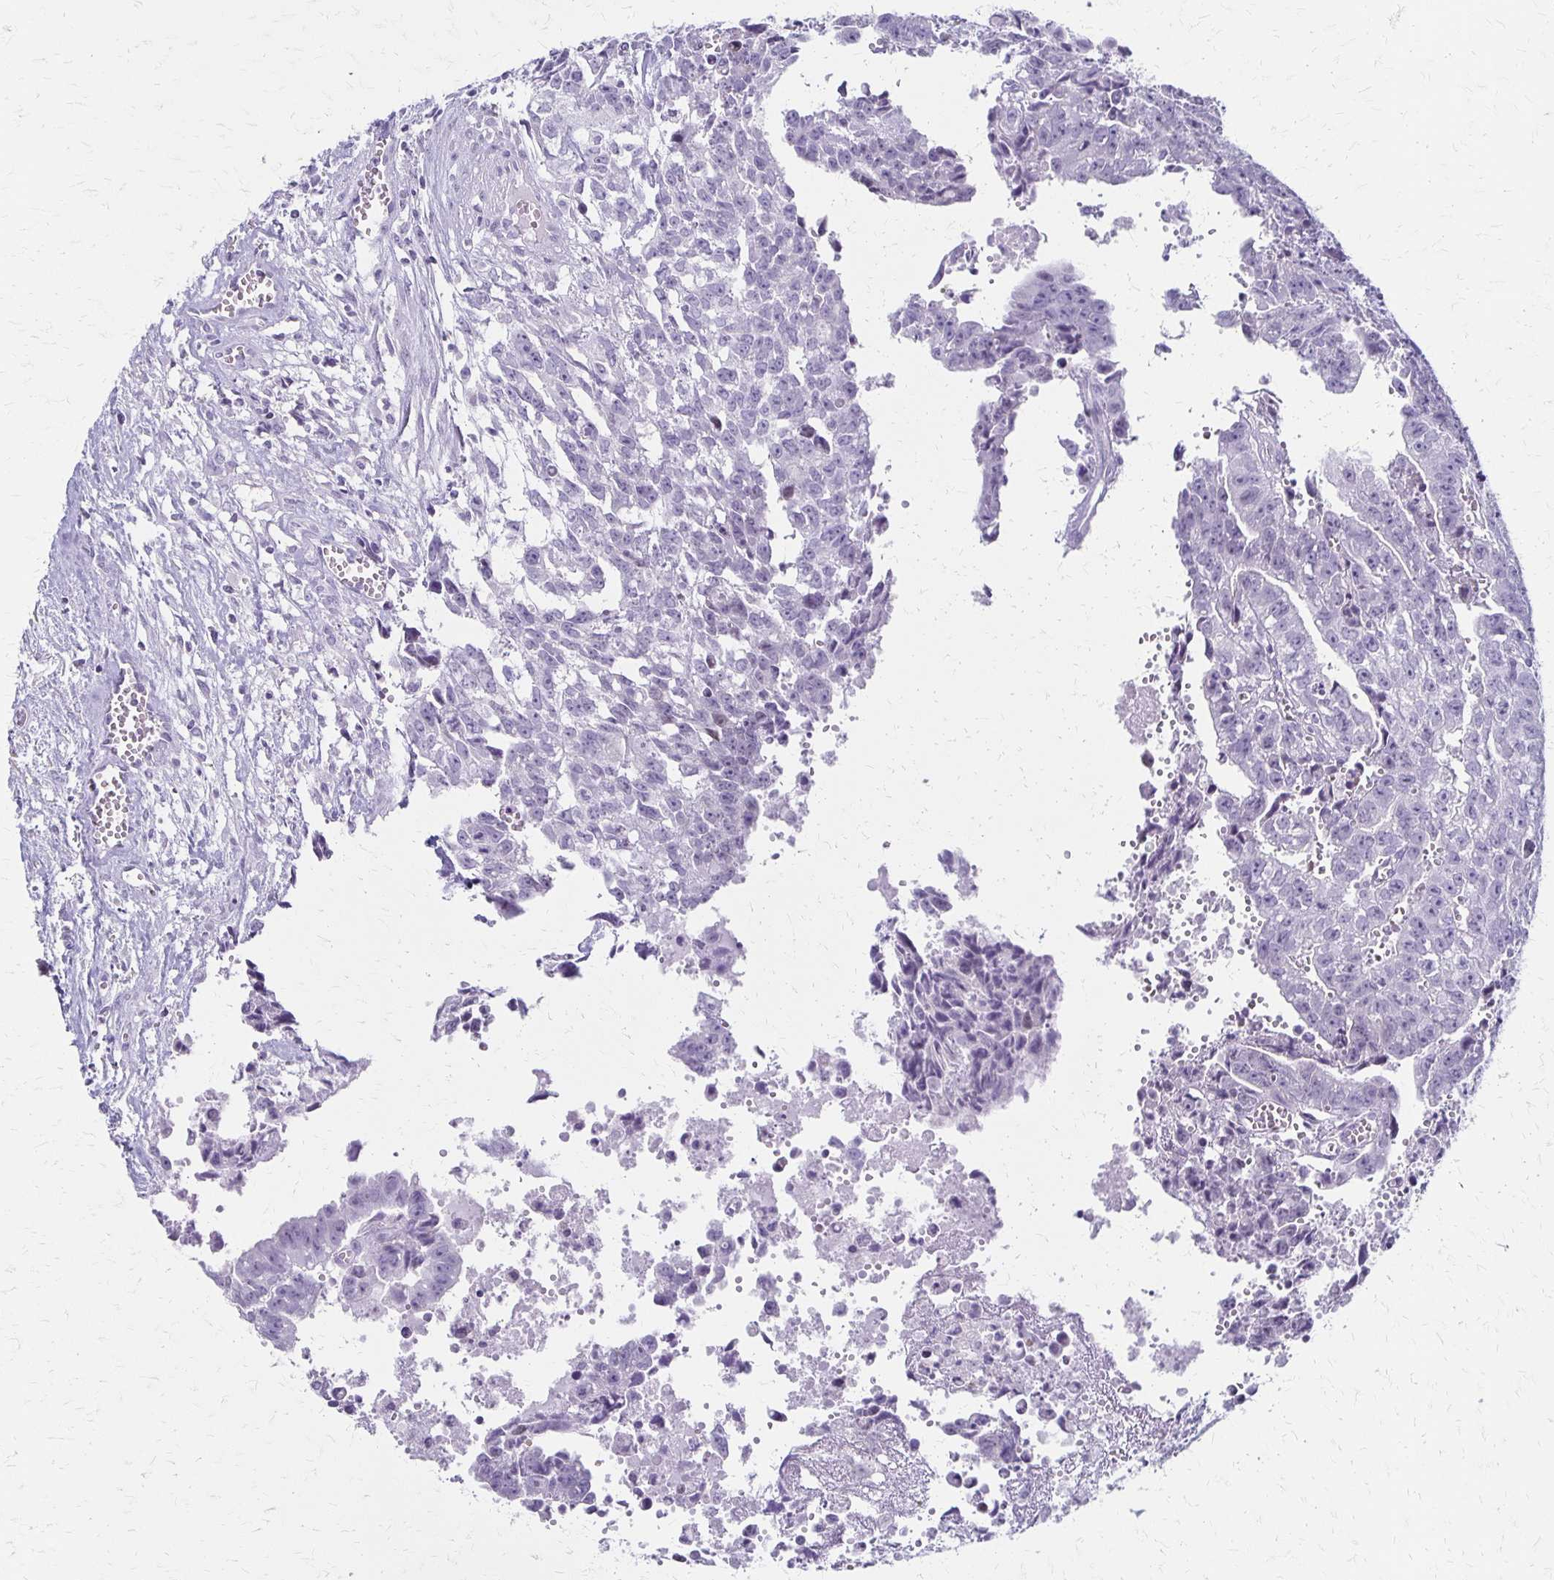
{"staining": {"intensity": "negative", "quantity": "none", "location": "none"}, "tissue": "testis cancer", "cell_type": "Tumor cells", "image_type": "cancer", "snomed": [{"axis": "morphology", "description": "Carcinoma, Embryonal, NOS"}, {"axis": "morphology", "description": "Teratoma, malignant, NOS"}, {"axis": "topography", "description": "Testis"}], "caption": "Micrograph shows no protein staining in tumor cells of testis cancer (embryonal carcinoma) tissue.", "gene": "IVL", "patient": {"sex": "male", "age": 24}}